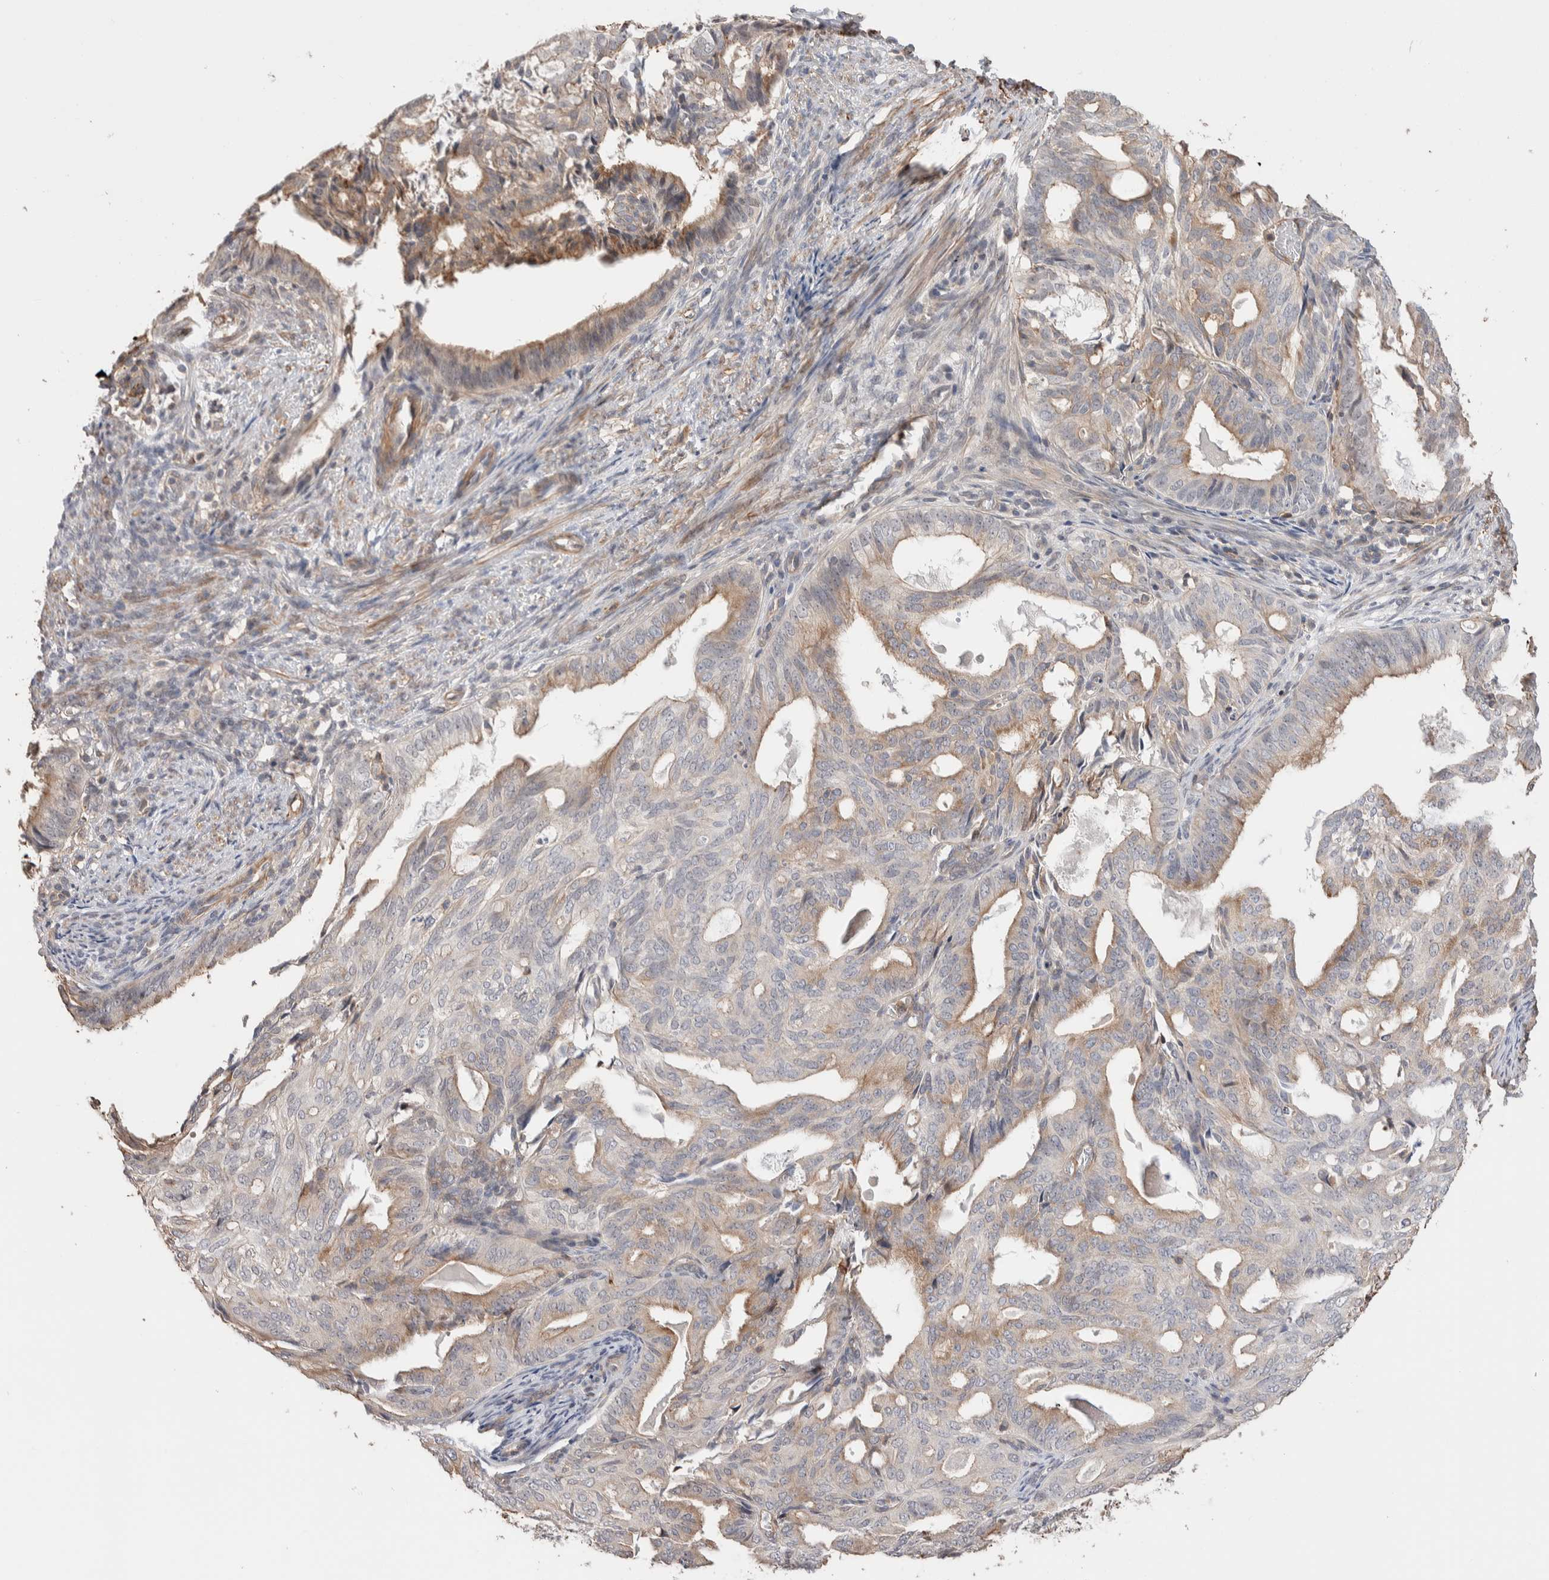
{"staining": {"intensity": "weak", "quantity": "<25%", "location": "cytoplasmic/membranous"}, "tissue": "endometrial cancer", "cell_type": "Tumor cells", "image_type": "cancer", "snomed": [{"axis": "morphology", "description": "Adenocarcinoma, NOS"}, {"axis": "topography", "description": "Endometrium"}], "caption": "The micrograph shows no staining of tumor cells in endometrial cancer.", "gene": "ZNF704", "patient": {"sex": "female", "age": 58}}